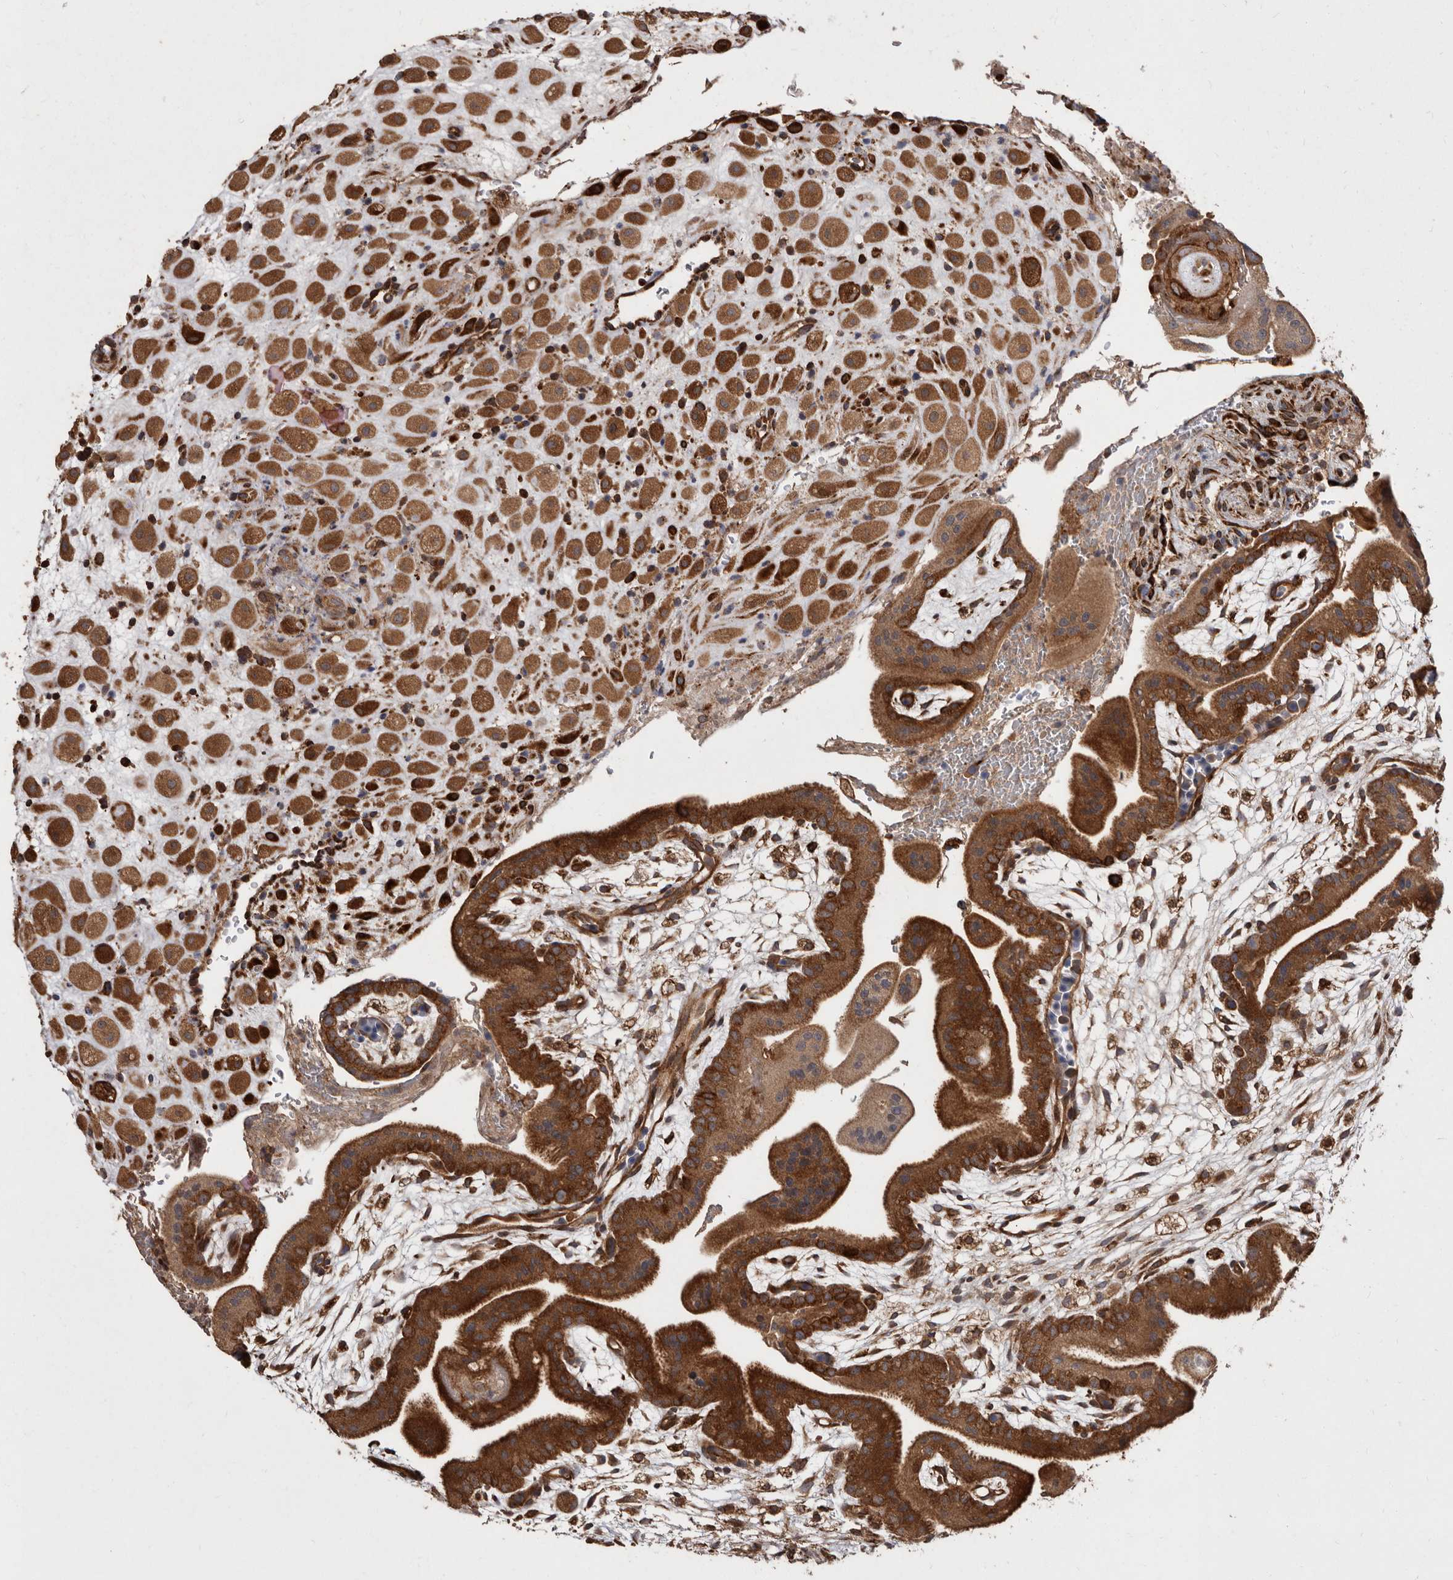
{"staining": {"intensity": "strong", "quantity": ">75%", "location": "cytoplasmic/membranous"}, "tissue": "placenta", "cell_type": "Decidual cells", "image_type": "normal", "snomed": [{"axis": "morphology", "description": "Normal tissue, NOS"}, {"axis": "topography", "description": "Placenta"}], "caption": "Decidual cells demonstrate high levels of strong cytoplasmic/membranous positivity in approximately >75% of cells in benign placenta. The staining is performed using DAB brown chromogen to label protein expression. The nuclei are counter-stained blue using hematoxylin.", "gene": "FLAD1", "patient": {"sex": "female", "age": 35}}